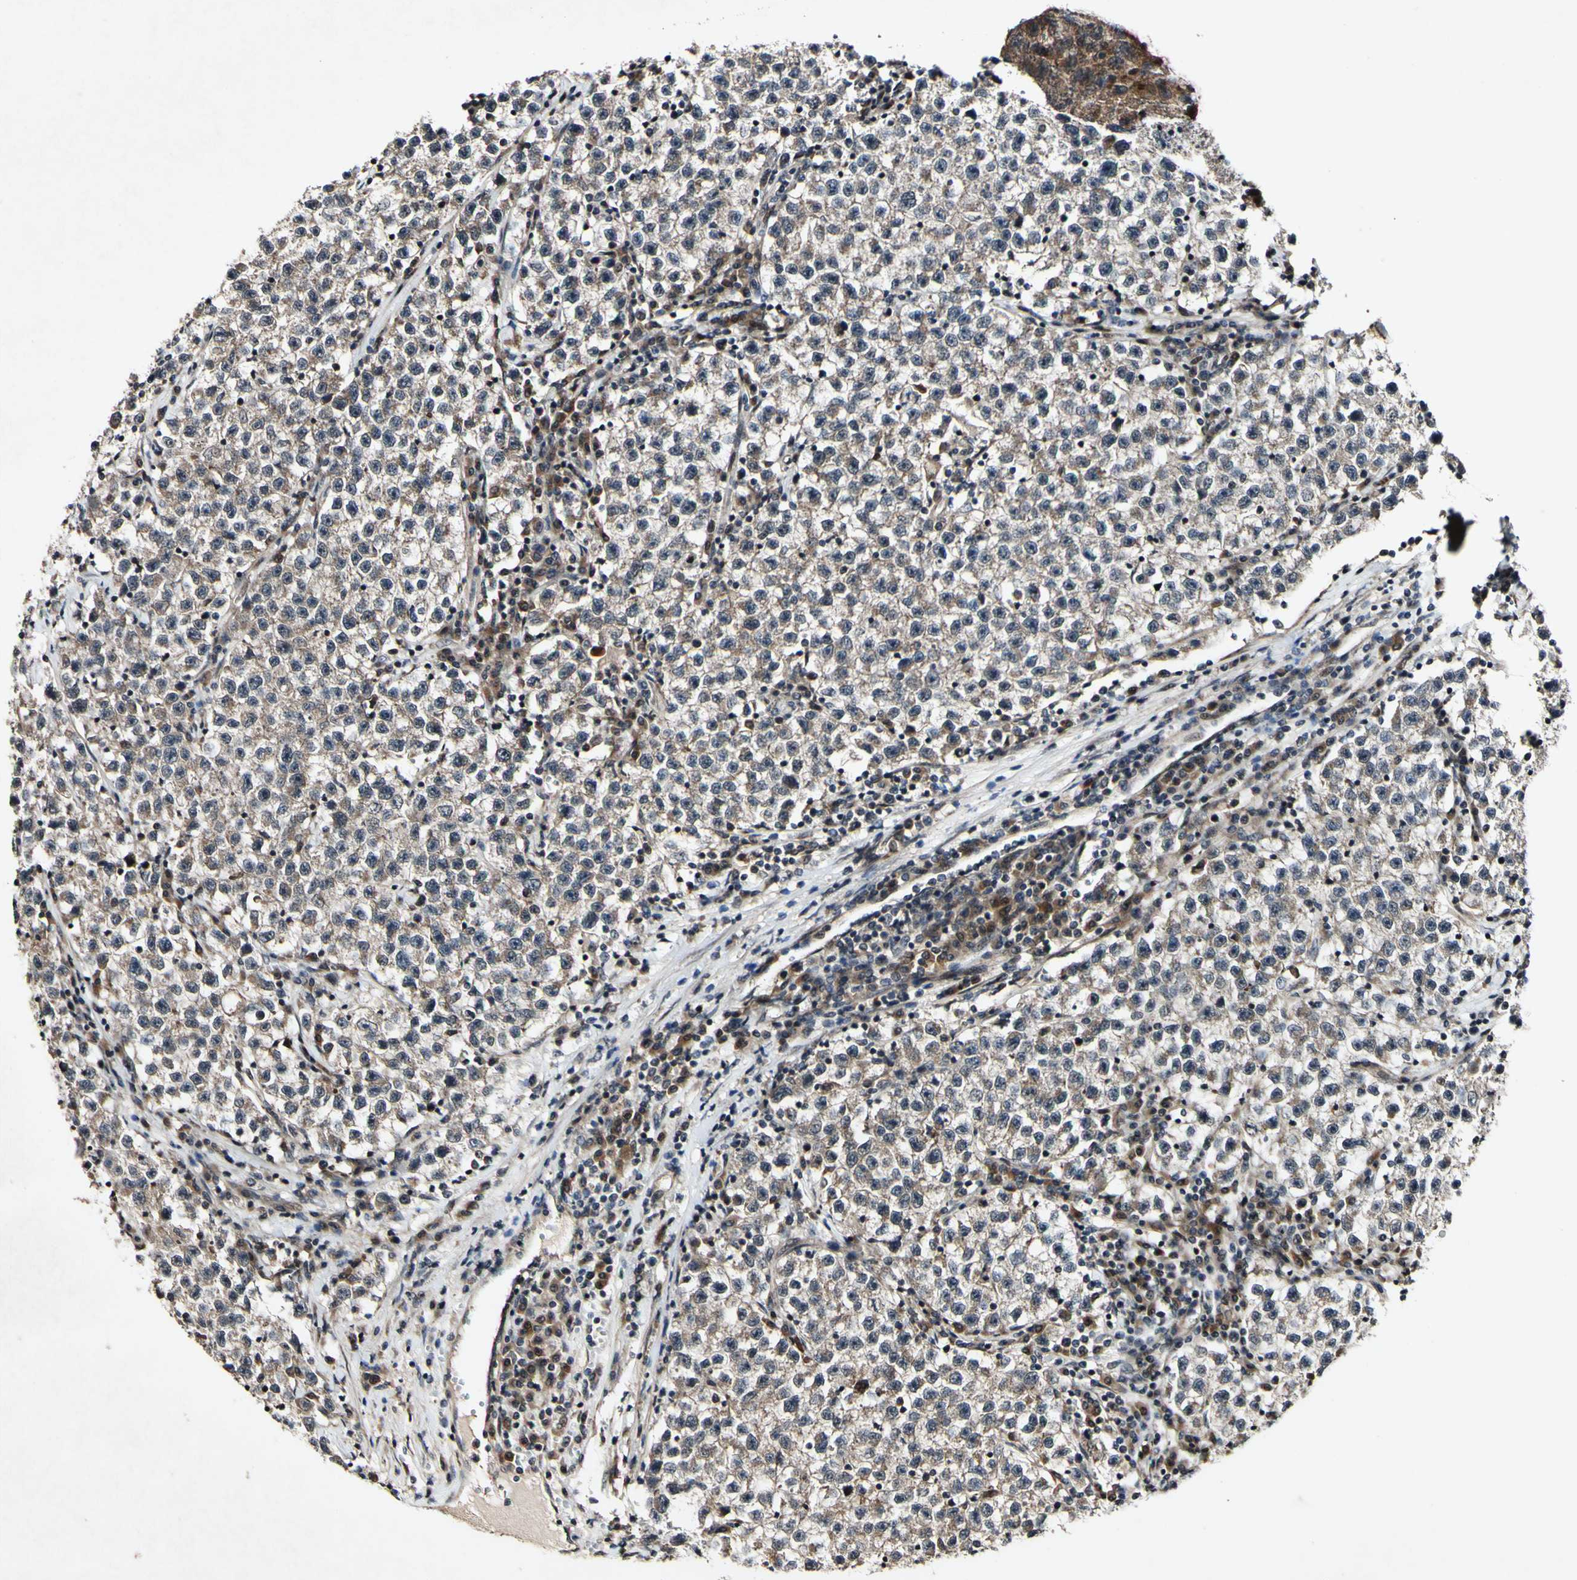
{"staining": {"intensity": "weak", "quantity": ">75%", "location": "cytoplasmic/membranous"}, "tissue": "testis cancer", "cell_type": "Tumor cells", "image_type": "cancer", "snomed": [{"axis": "morphology", "description": "Seminoma, NOS"}, {"axis": "topography", "description": "Testis"}], "caption": "This is an image of immunohistochemistry (IHC) staining of testis cancer, which shows weak staining in the cytoplasmic/membranous of tumor cells.", "gene": "CSNK1E", "patient": {"sex": "male", "age": 22}}